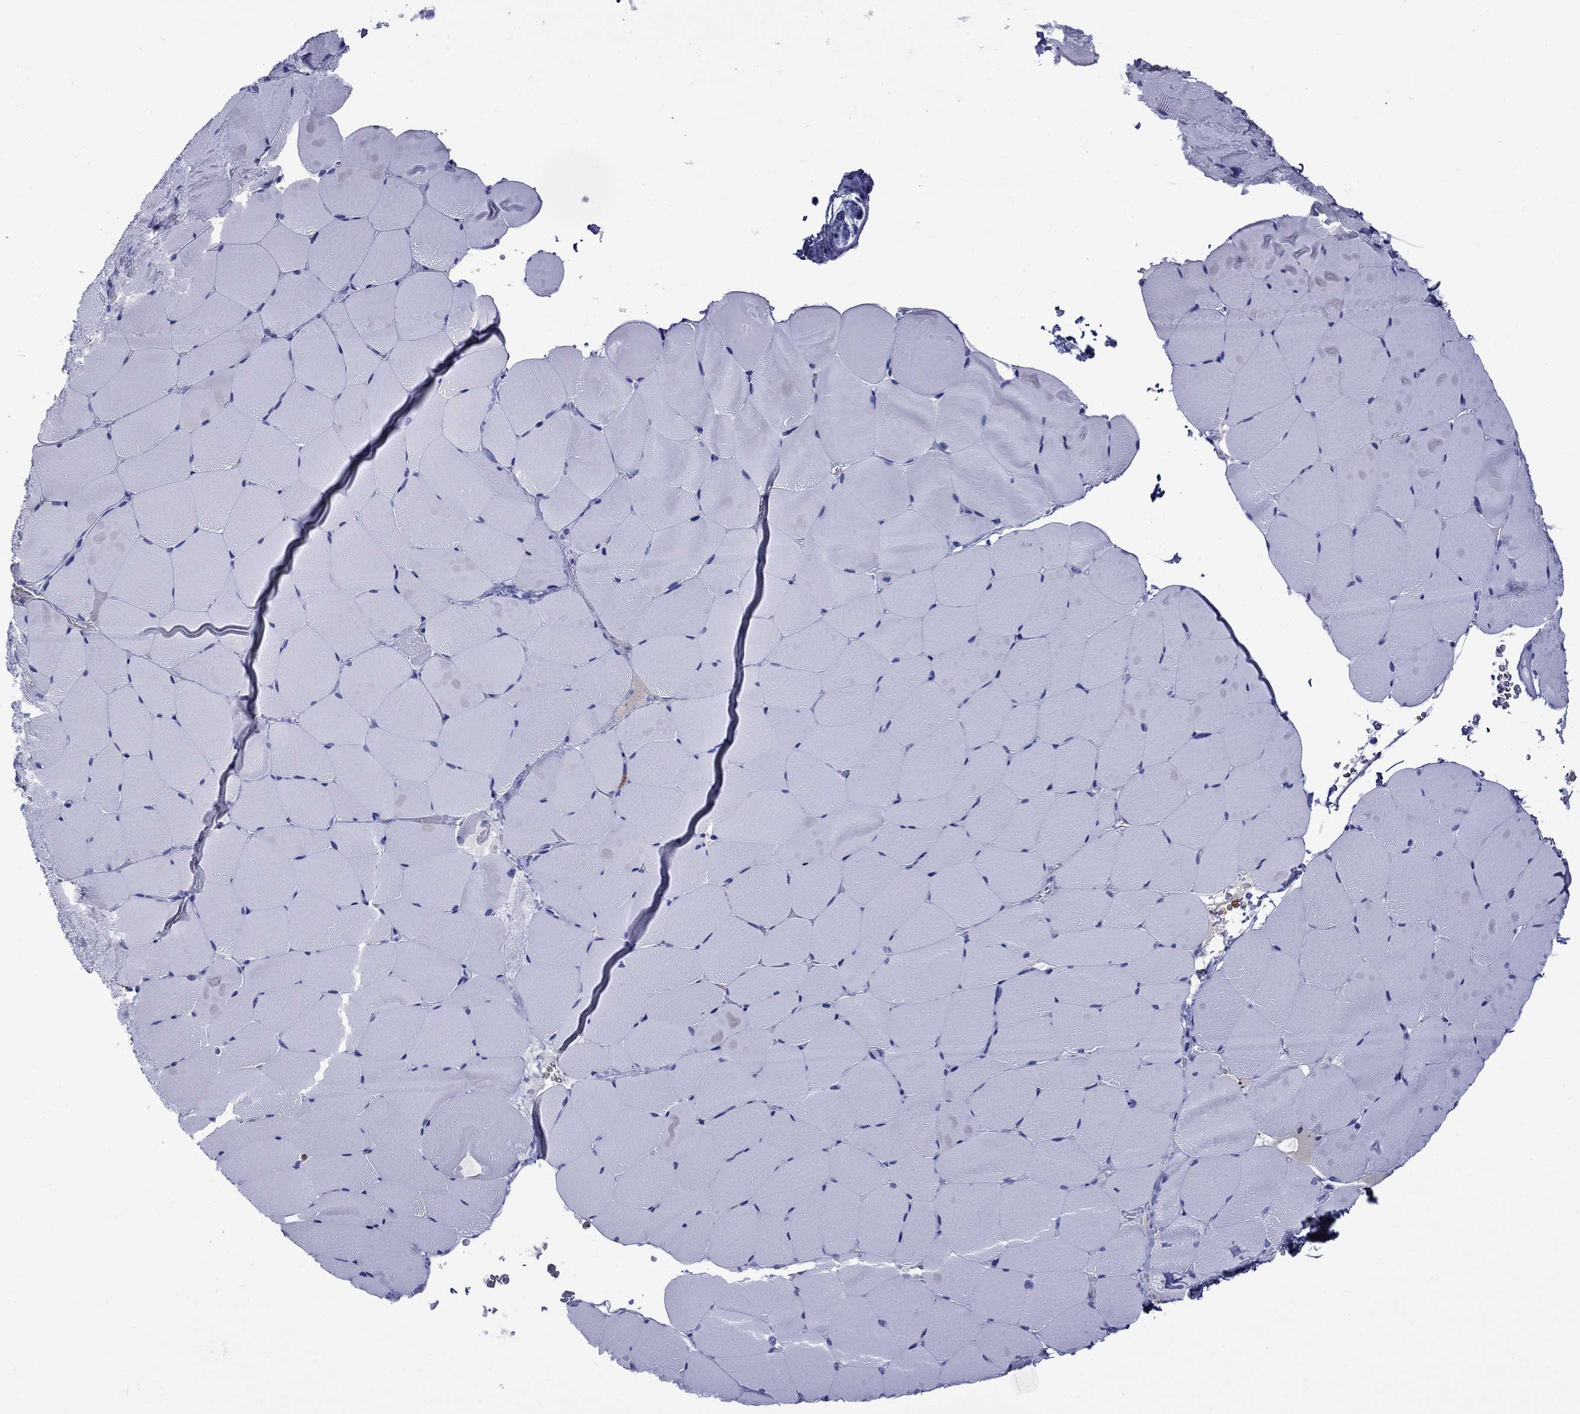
{"staining": {"intensity": "negative", "quantity": "none", "location": "none"}, "tissue": "skeletal muscle", "cell_type": "Myocytes", "image_type": "normal", "snomed": [{"axis": "morphology", "description": "Normal tissue, NOS"}, {"axis": "topography", "description": "Skeletal muscle"}], "caption": "Myocytes are negative for protein expression in benign human skeletal muscle. The staining was performed using DAB to visualize the protein expression in brown, while the nuclei were stained in blue with hematoxylin (Magnification: 20x).", "gene": "ROM1", "patient": {"sex": "female", "age": 37}}